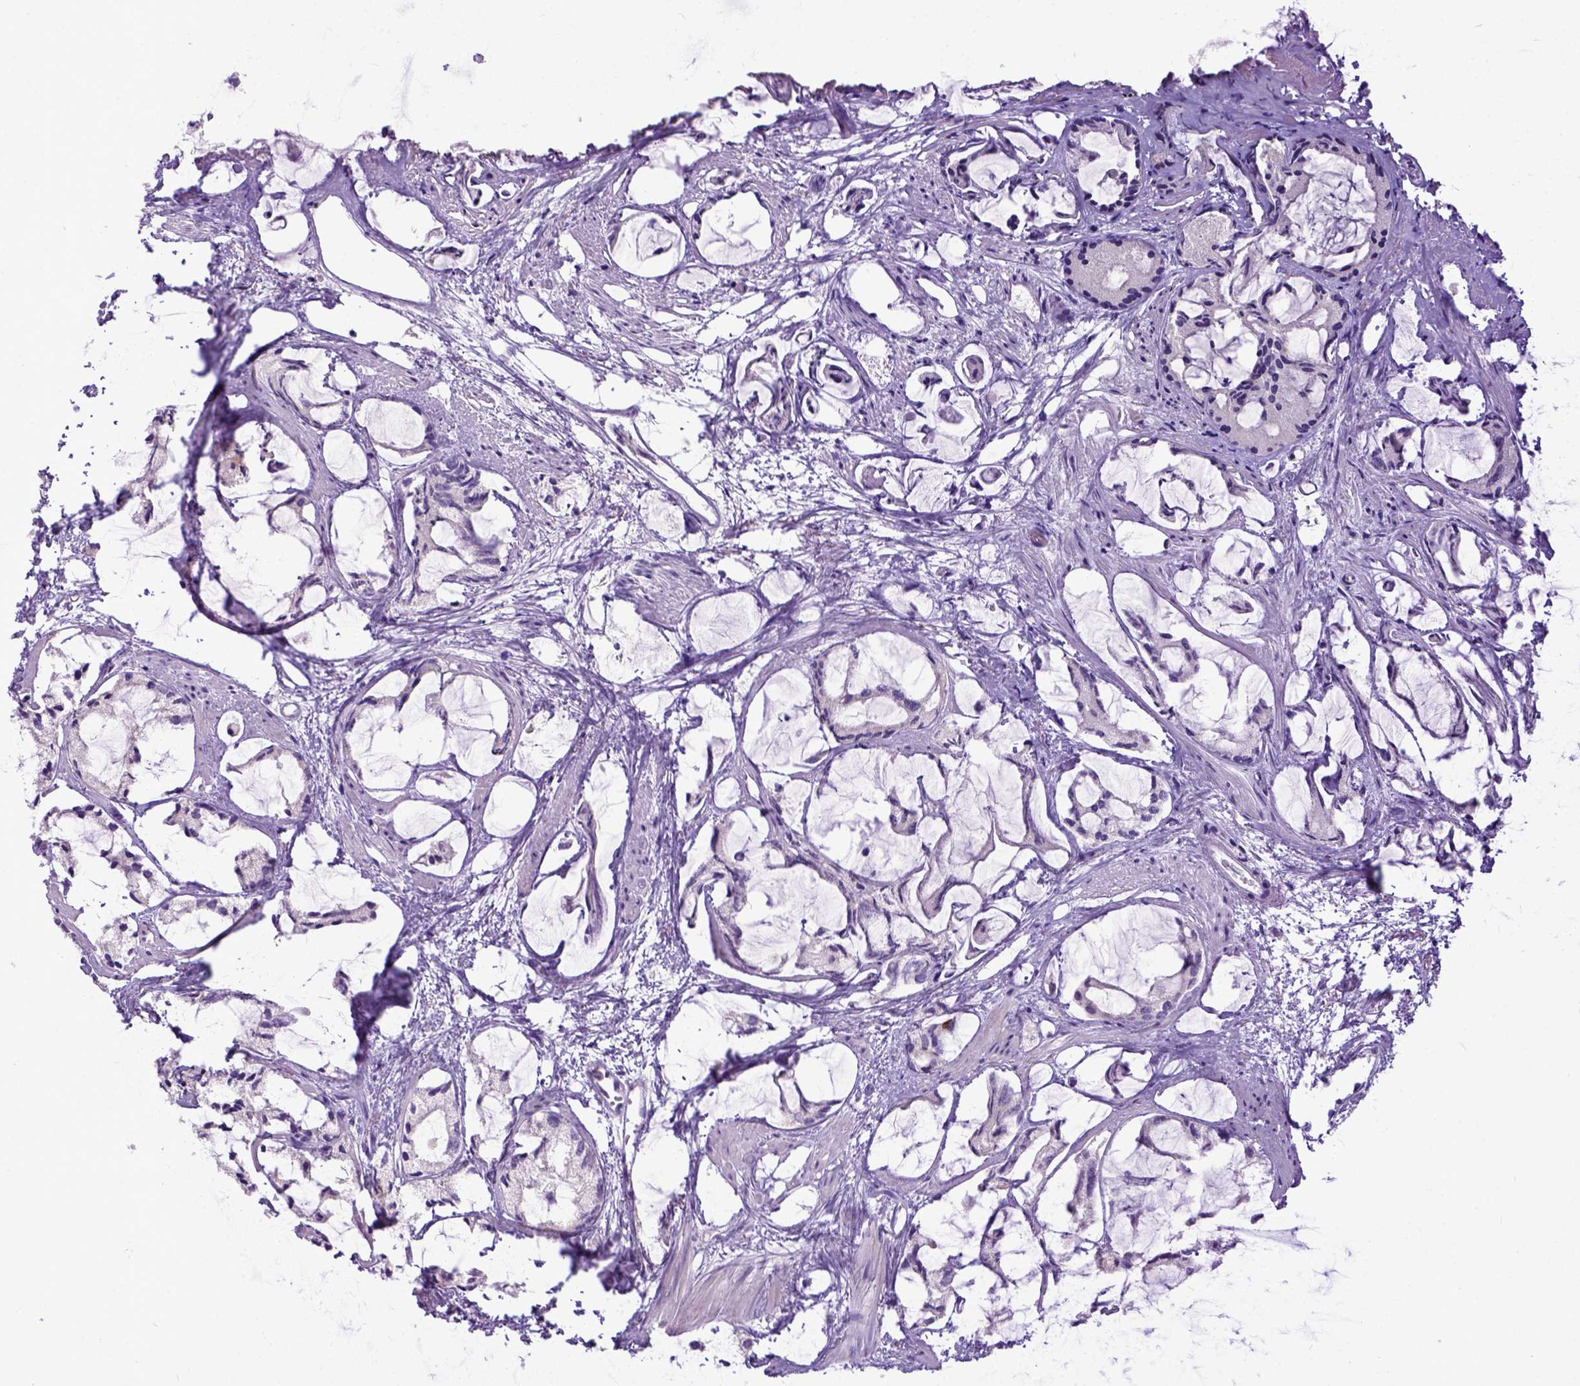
{"staining": {"intensity": "negative", "quantity": "none", "location": "none"}, "tissue": "prostate cancer", "cell_type": "Tumor cells", "image_type": "cancer", "snomed": [{"axis": "morphology", "description": "Adenocarcinoma, High grade"}, {"axis": "topography", "description": "Prostate"}], "caption": "Prostate cancer (adenocarcinoma (high-grade)) was stained to show a protein in brown. There is no significant positivity in tumor cells.", "gene": "NEK5", "patient": {"sex": "male", "age": 85}}